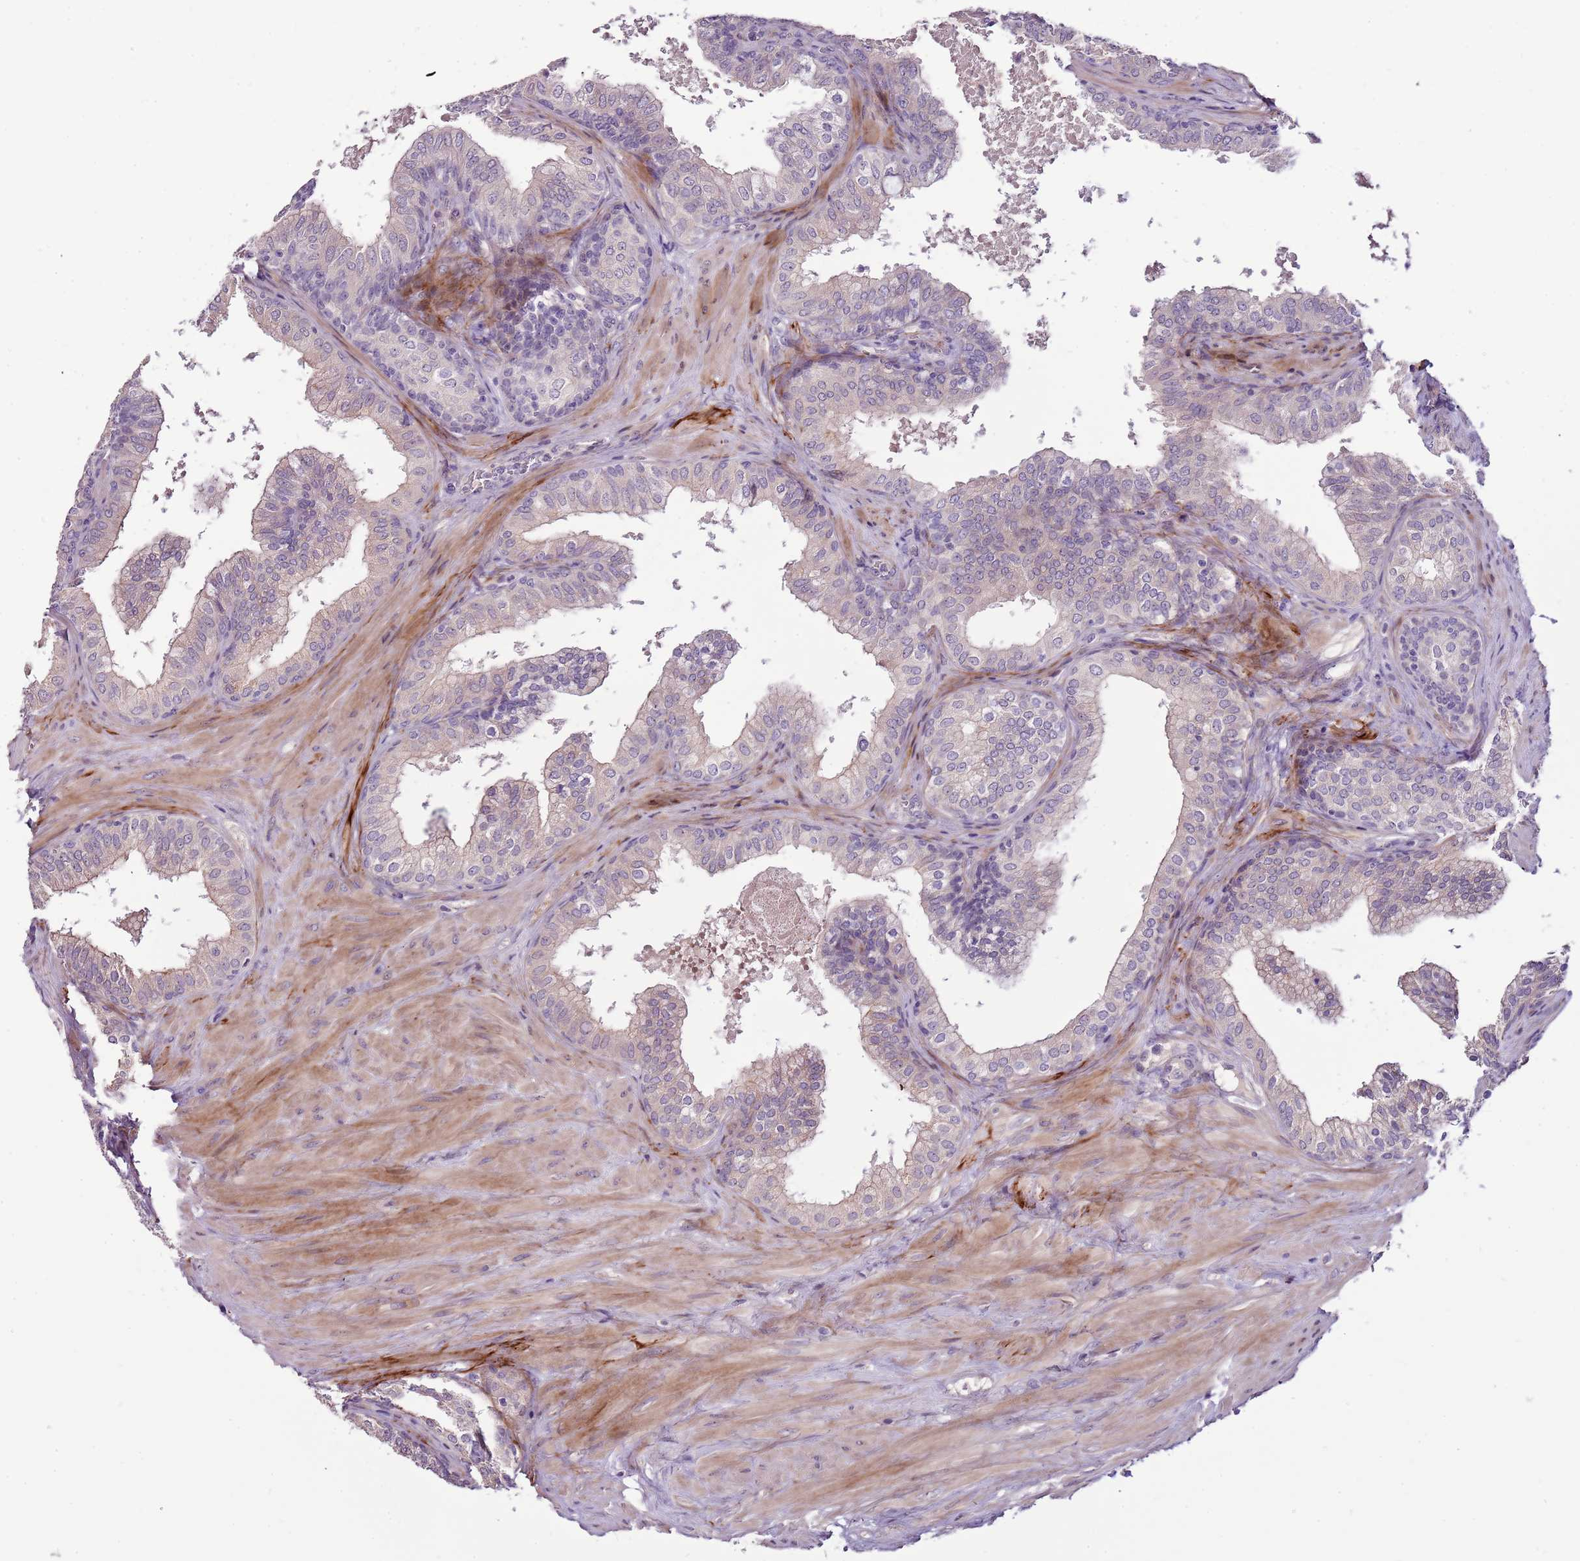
{"staining": {"intensity": "weak", "quantity": "<25%", "location": "cytoplasmic/membranous"}, "tissue": "prostate", "cell_type": "Glandular cells", "image_type": "normal", "snomed": [{"axis": "morphology", "description": "Normal tissue, NOS"}, {"axis": "topography", "description": "Prostate"}], "caption": "A micrograph of prostate stained for a protein shows no brown staining in glandular cells. Nuclei are stained in blue.", "gene": "NKX2", "patient": {"sex": "male", "age": 60}}